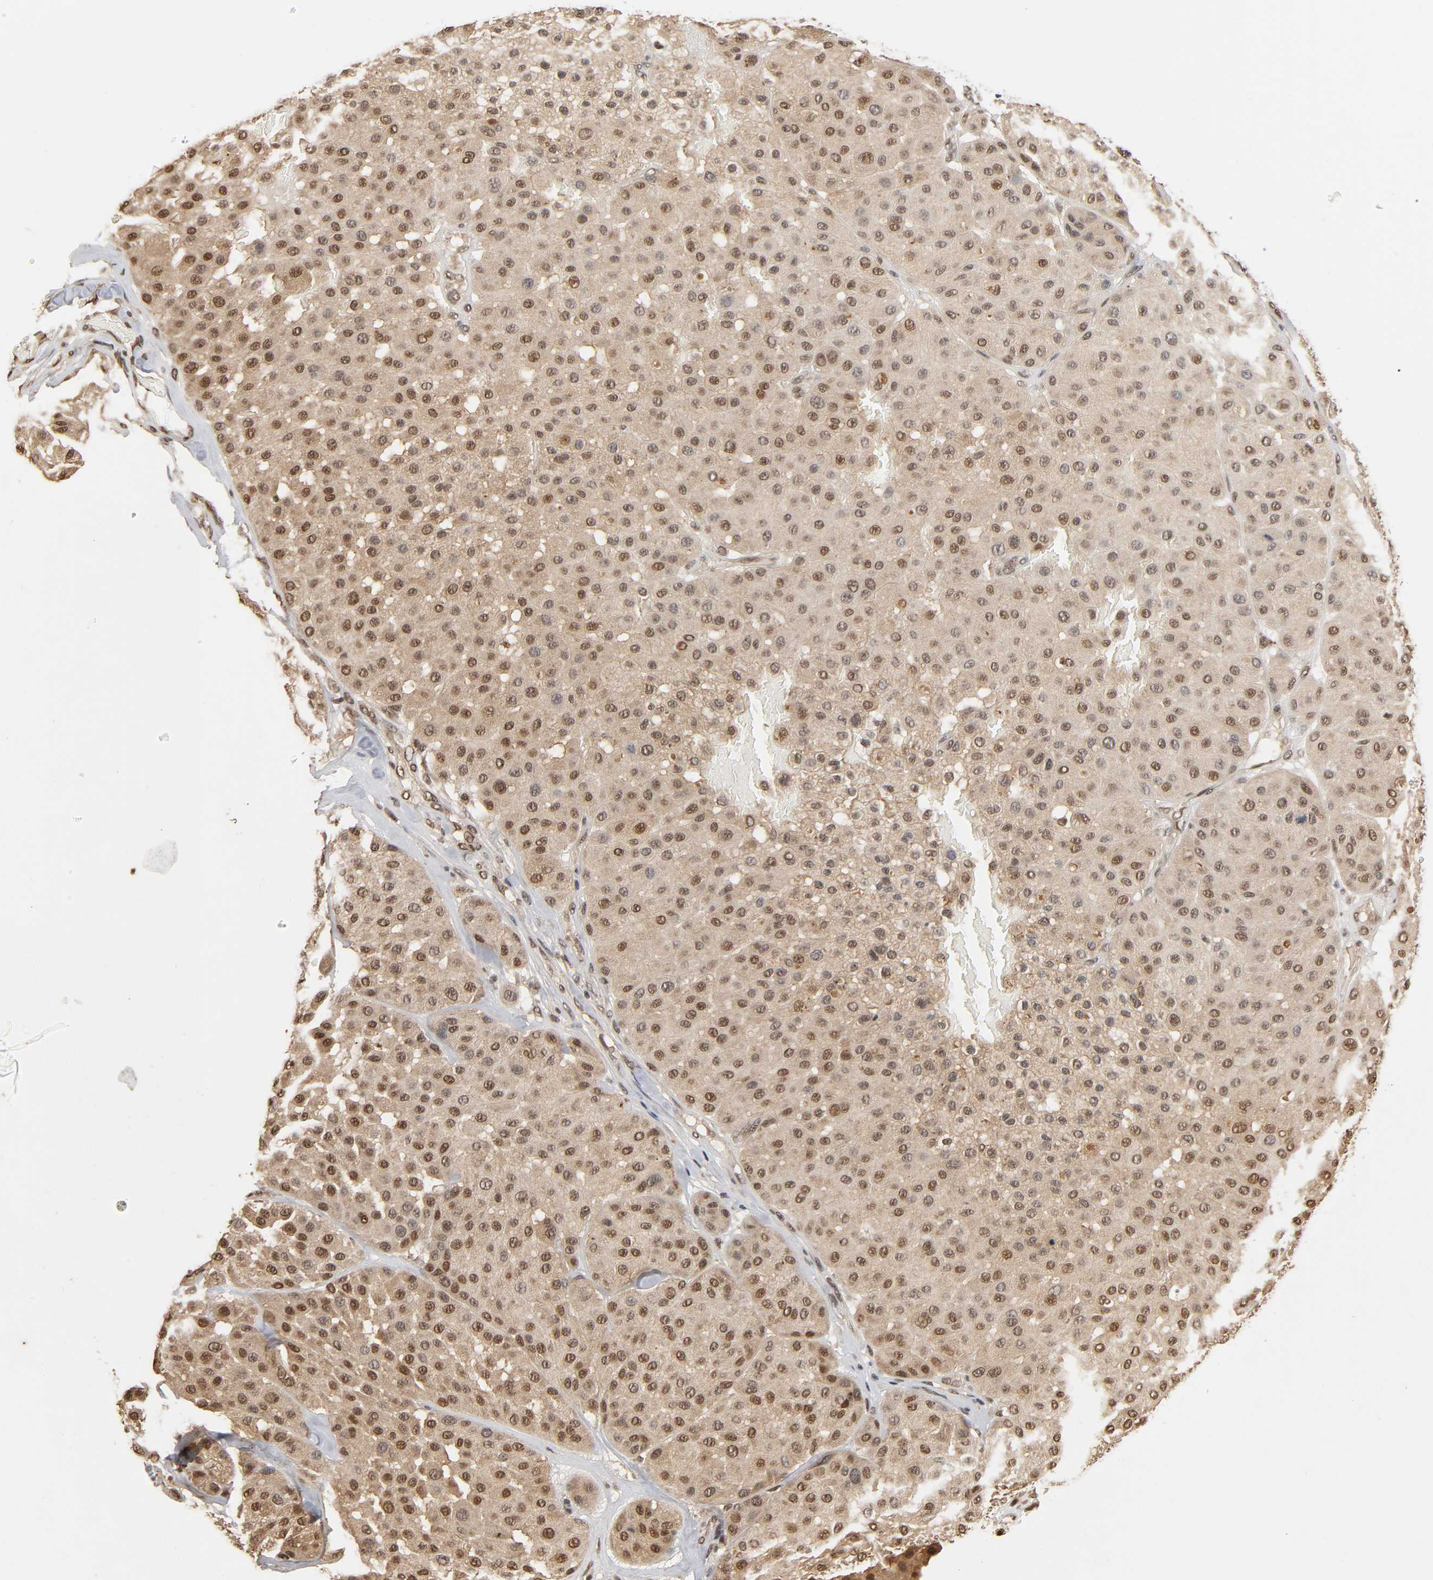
{"staining": {"intensity": "moderate", "quantity": "25%-75%", "location": "nuclear"}, "tissue": "melanoma", "cell_type": "Tumor cells", "image_type": "cancer", "snomed": [{"axis": "morphology", "description": "Normal tissue, NOS"}, {"axis": "morphology", "description": "Malignant melanoma, Metastatic site"}, {"axis": "topography", "description": "Skin"}], "caption": "Approximately 25%-75% of tumor cells in malignant melanoma (metastatic site) display moderate nuclear protein staining as visualized by brown immunohistochemical staining.", "gene": "UBC", "patient": {"sex": "male", "age": 41}}